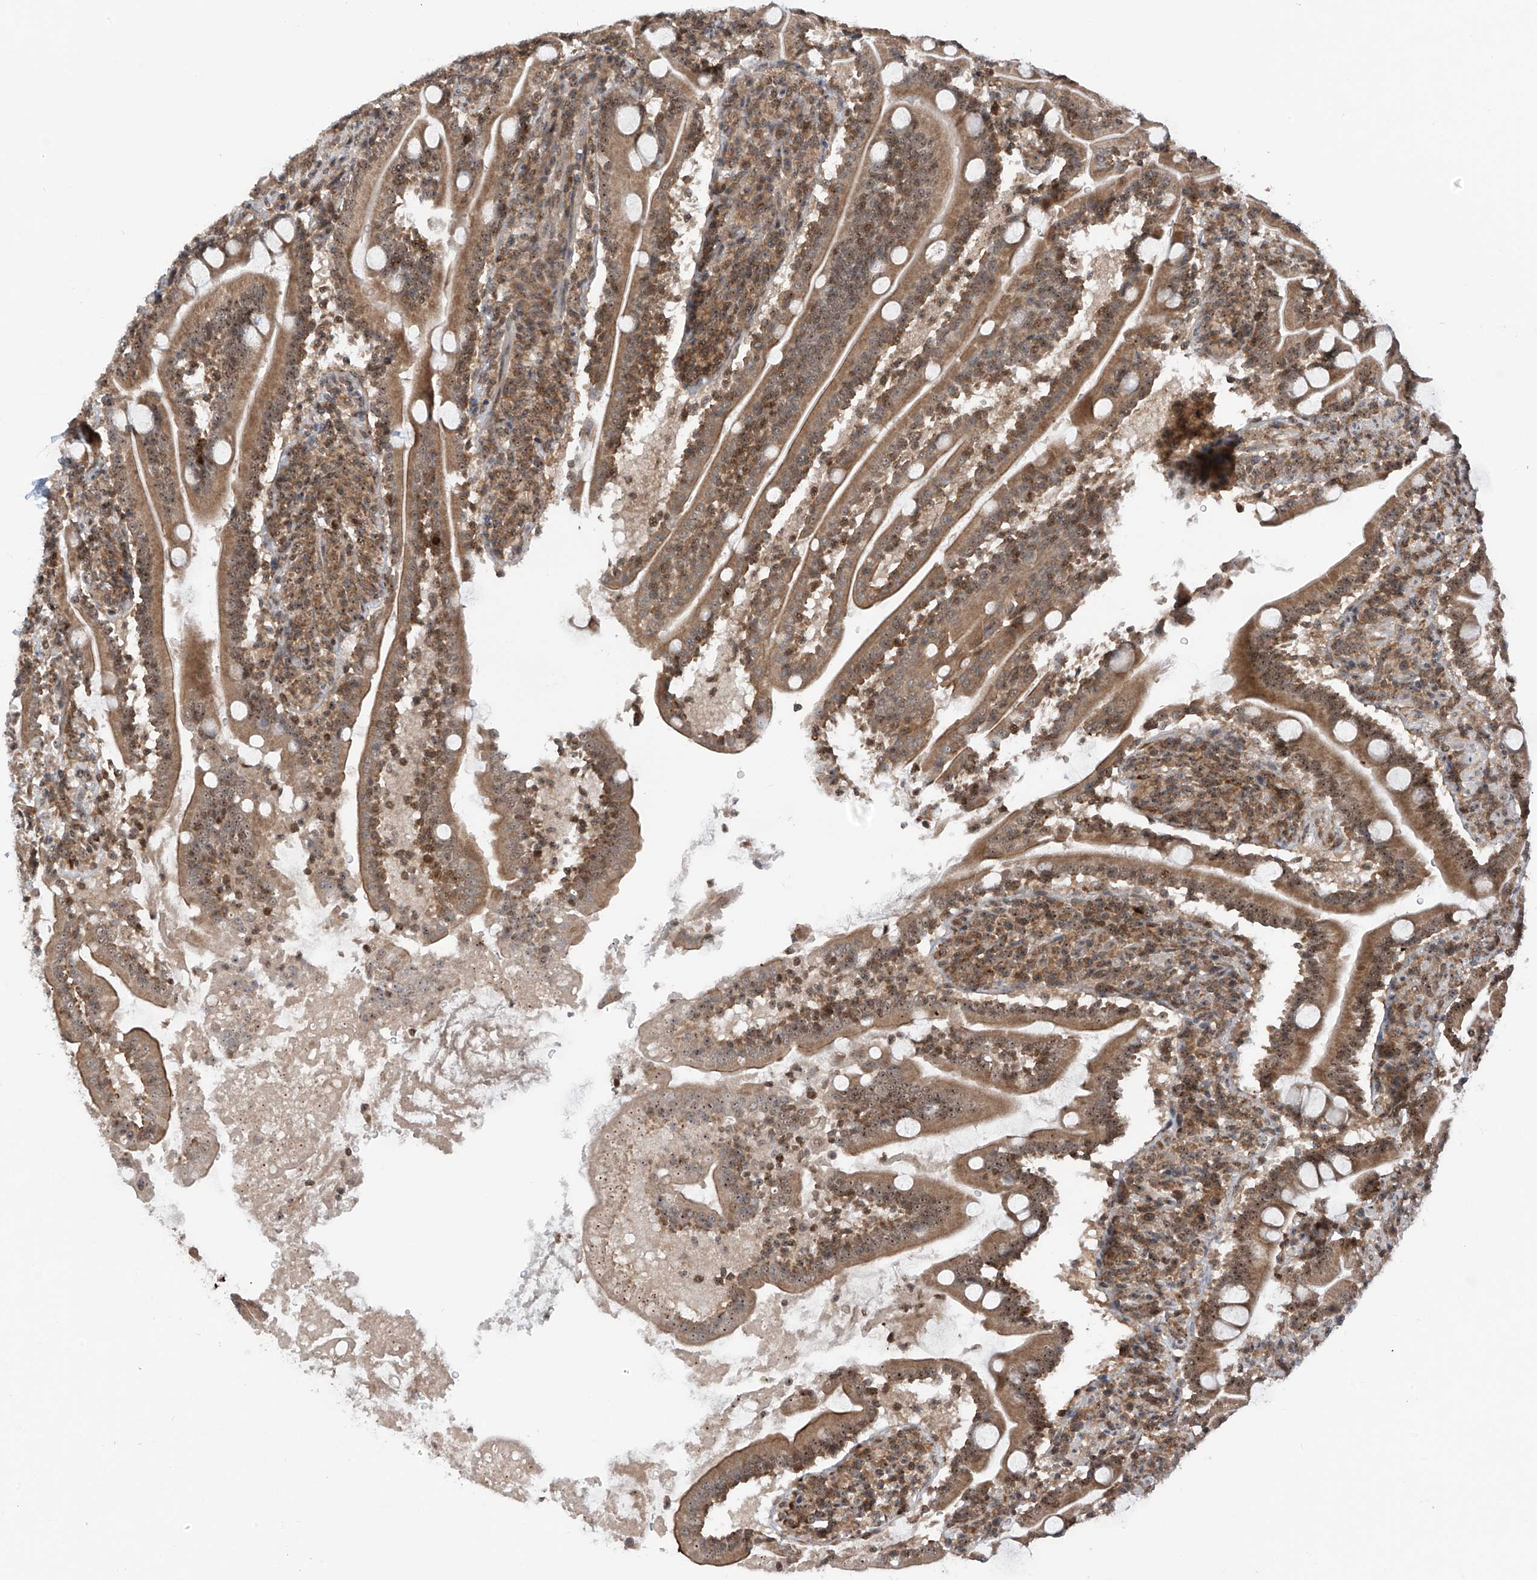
{"staining": {"intensity": "moderate", "quantity": ">75%", "location": "cytoplasmic/membranous,nuclear"}, "tissue": "duodenum", "cell_type": "Glandular cells", "image_type": "normal", "snomed": [{"axis": "morphology", "description": "Normal tissue, NOS"}, {"axis": "topography", "description": "Duodenum"}], "caption": "Protein analysis of unremarkable duodenum demonstrates moderate cytoplasmic/membranous,nuclear staining in about >75% of glandular cells.", "gene": "C1orf131", "patient": {"sex": "male", "age": 35}}